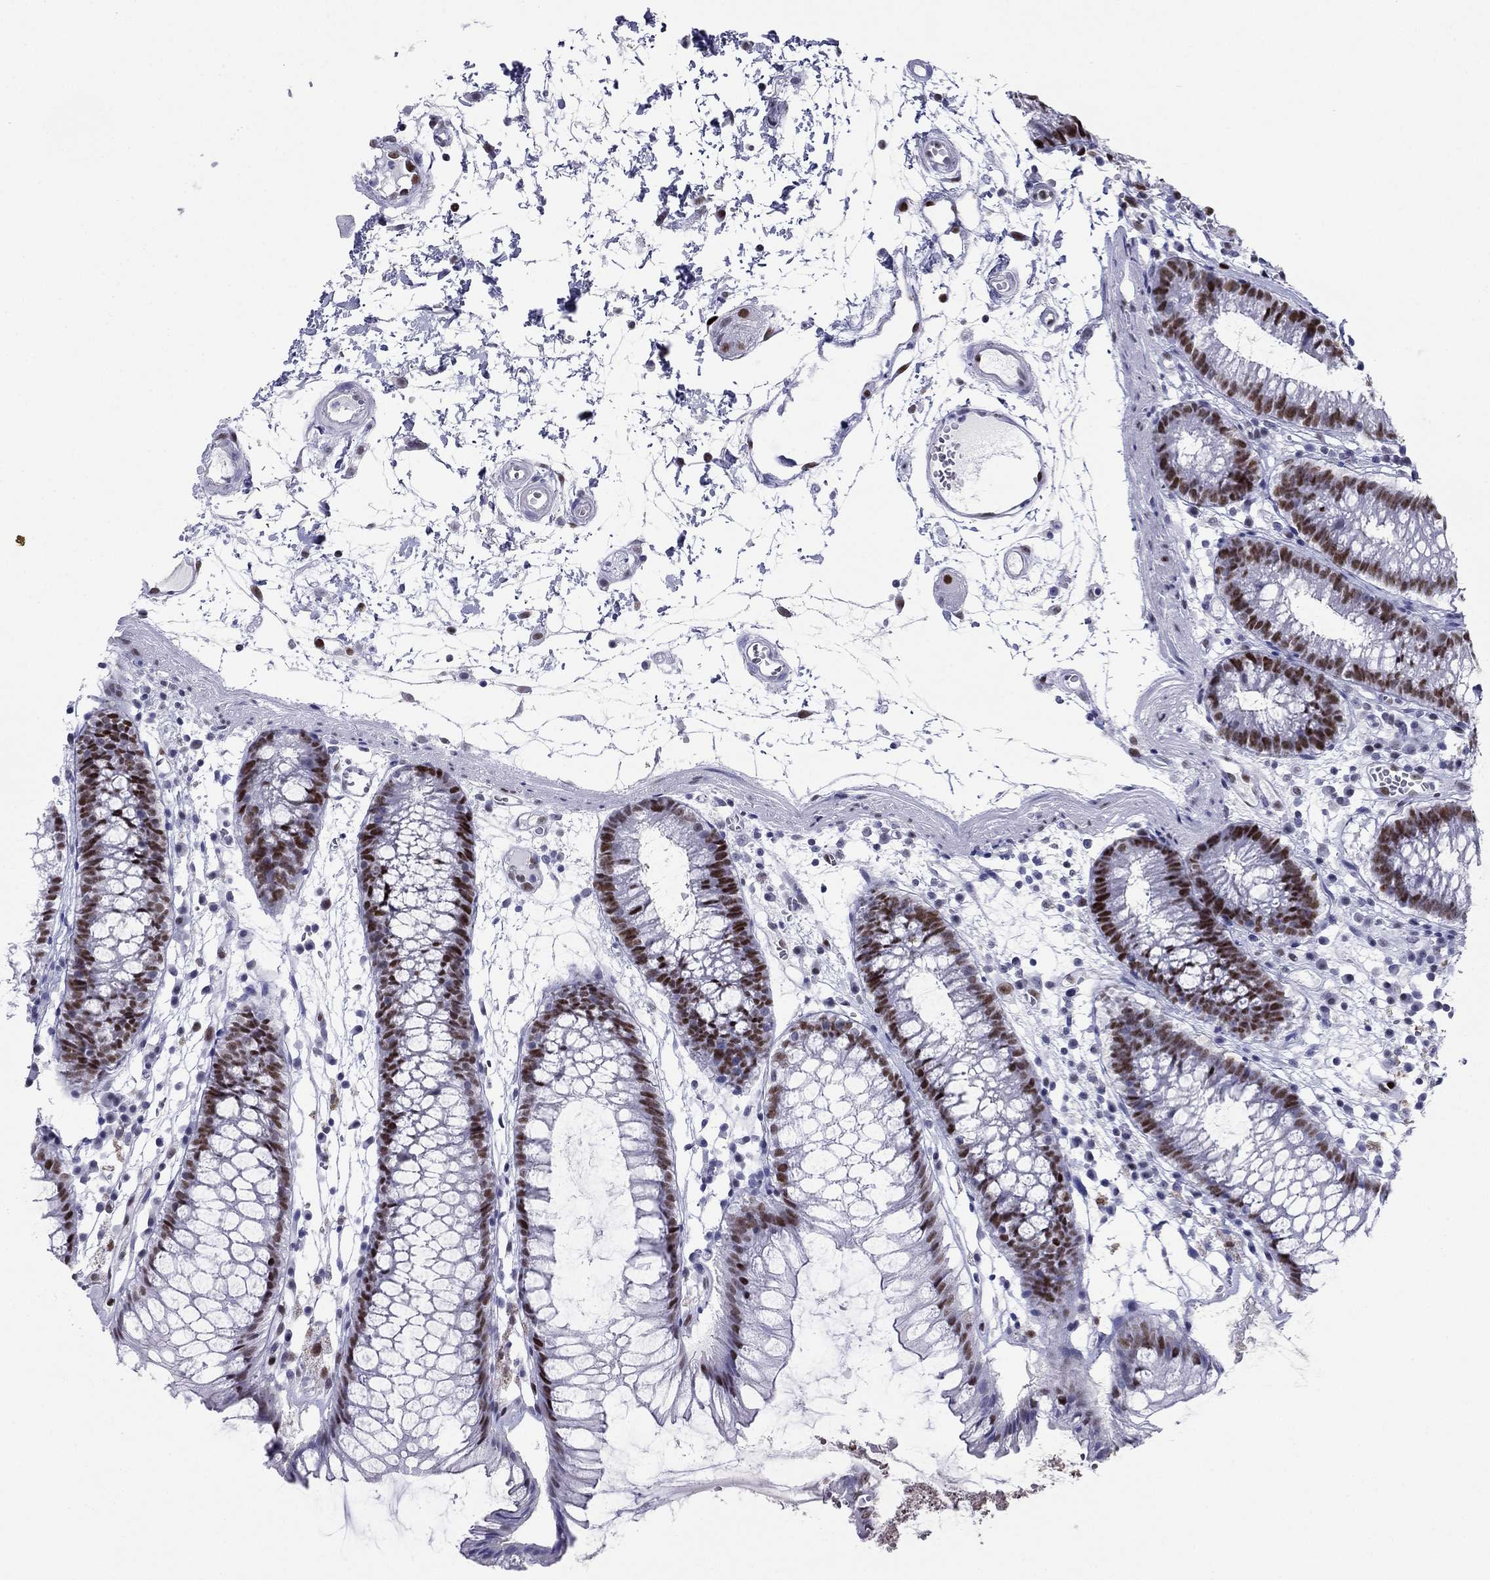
{"staining": {"intensity": "negative", "quantity": "none", "location": "none"}, "tissue": "colon", "cell_type": "Endothelial cells", "image_type": "normal", "snomed": [{"axis": "morphology", "description": "Normal tissue, NOS"}, {"axis": "morphology", "description": "Adenocarcinoma, NOS"}, {"axis": "topography", "description": "Colon"}], "caption": "This is a image of immunohistochemistry staining of normal colon, which shows no staining in endothelial cells.", "gene": "PPM1G", "patient": {"sex": "male", "age": 65}}